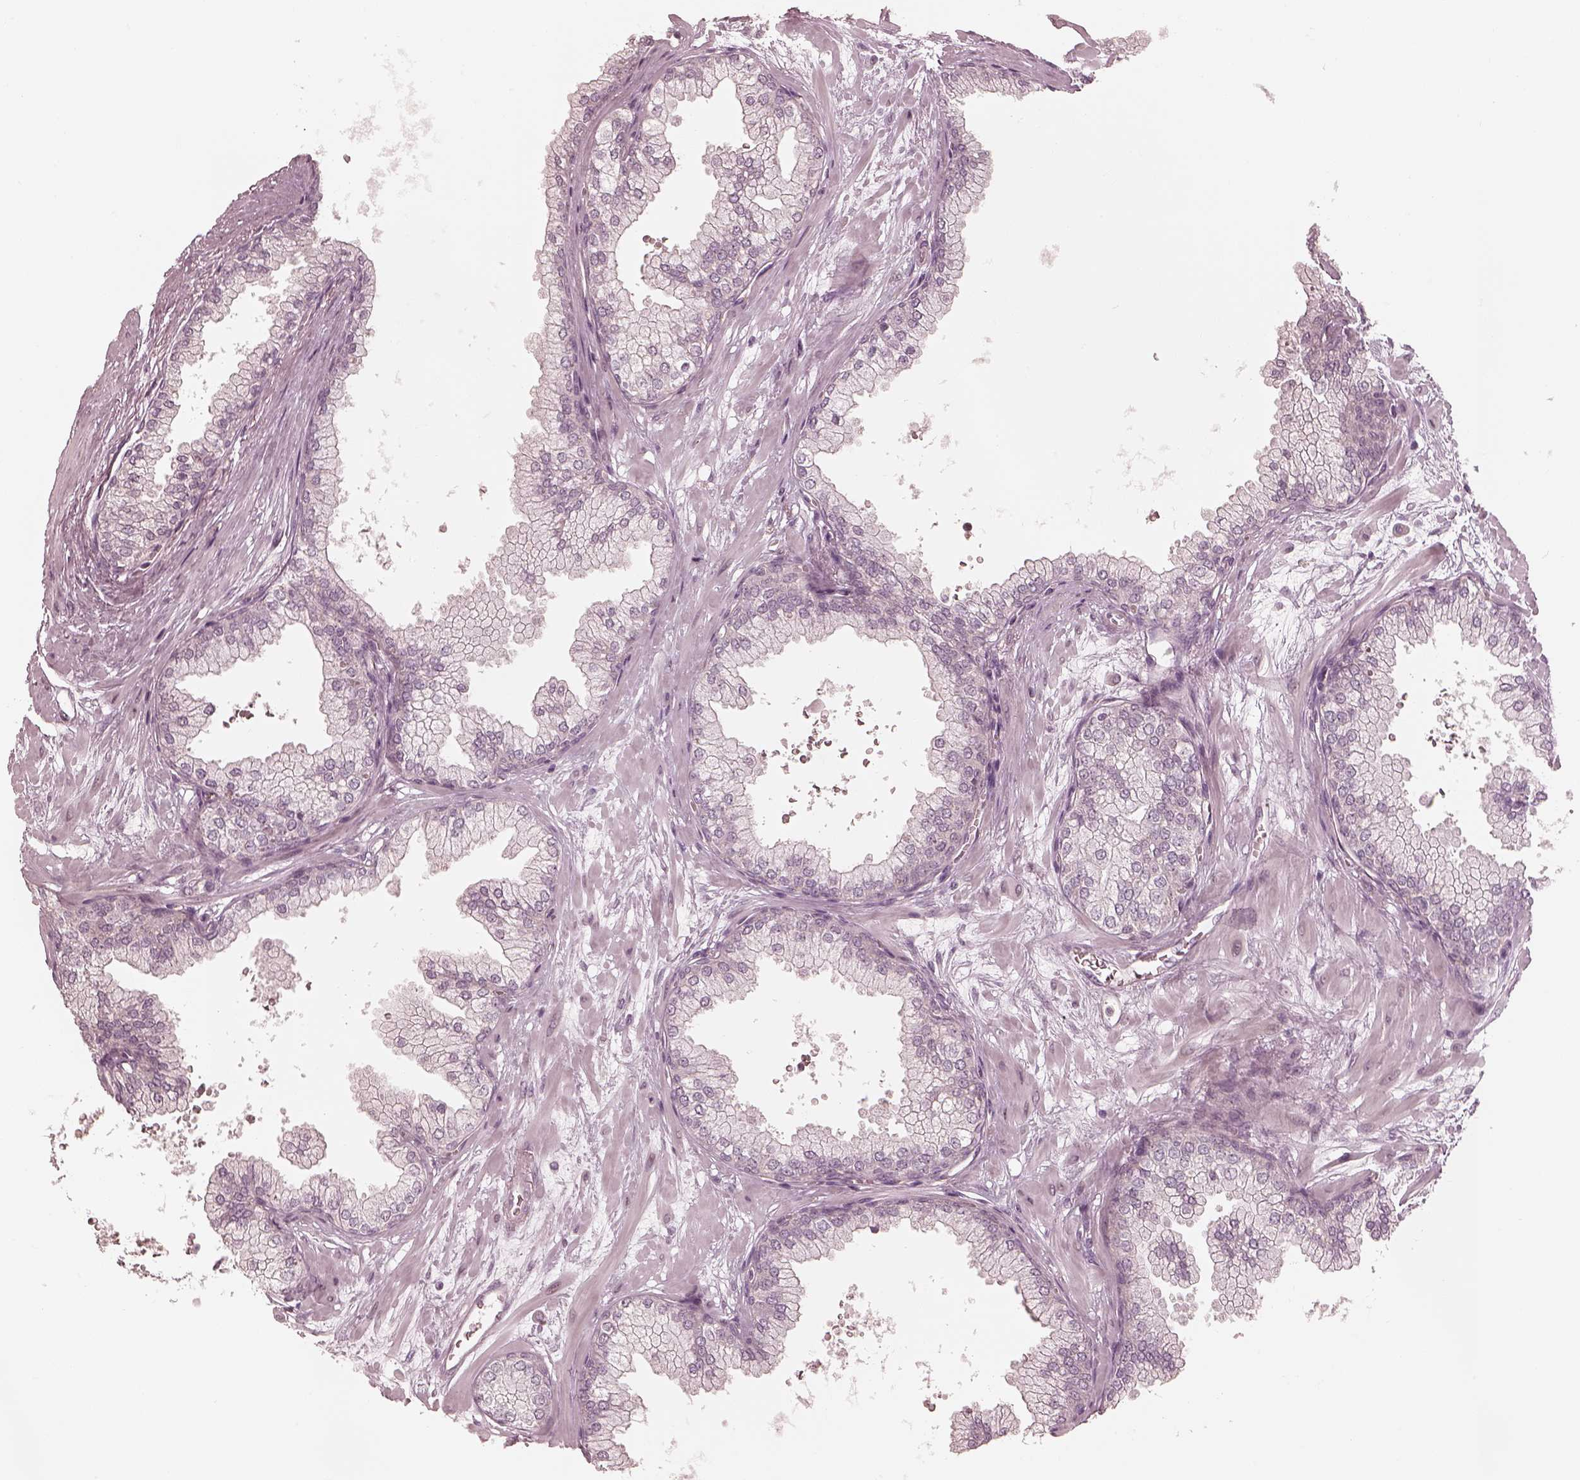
{"staining": {"intensity": "negative", "quantity": "none", "location": "none"}, "tissue": "prostate", "cell_type": "Glandular cells", "image_type": "normal", "snomed": [{"axis": "morphology", "description": "Normal tissue, NOS"}, {"axis": "topography", "description": "Prostate"}, {"axis": "topography", "description": "Peripheral nerve tissue"}], "caption": "Normal prostate was stained to show a protein in brown. There is no significant staining in glandular cells. (Brightfield microscopy of DAB (3,3'-diaminobenzidine) IHC at high magnification).", "gene": "ACACB", "patient": {"sex": "male", "age": 61}}